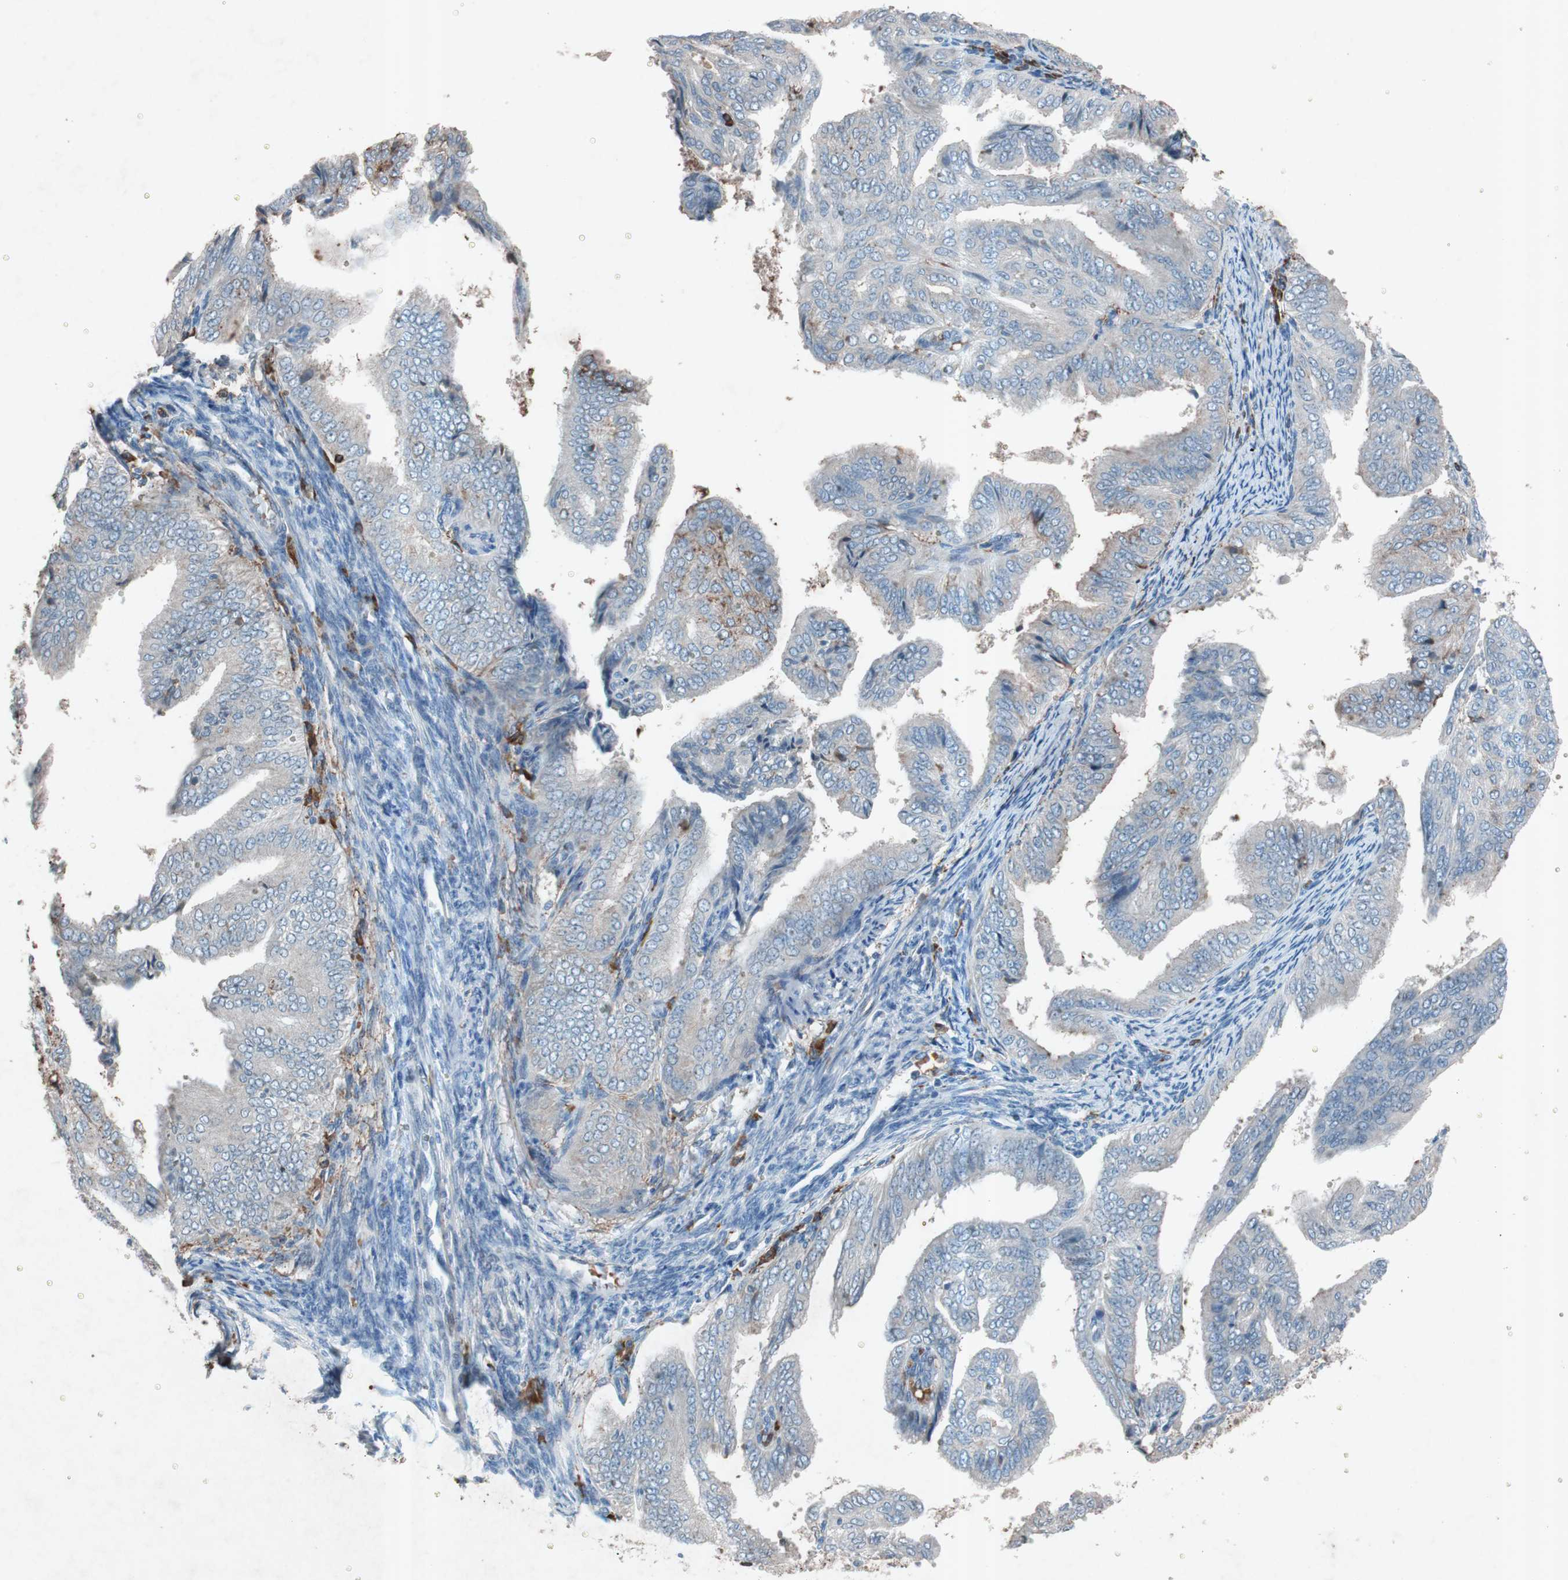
{"staining": {"intensity": "weak", "quantity": "25%-75%", "location": "cytoplasmic/membranous,nuclear"}, "tissue": "endometrial cancer", "cell_type": "Tumor cells", "image_type": "cancer", "snomed": [{"axis": "morphology", "description": "Adenocarcinoma, NOS"}, {"axis": "topography", "description": "Endometrium"}], "caption": "Immunohistochemistry histopathology image of neoplastic tissue: human endometrial cancer (adenocarcinoma) stained using immunohistochemistry shows low levels of weak protein expression localized specifically in the cytoplasmic/membranous and nuclear of tumor cells, appearing as a cytoplasmic/membranous and nuclear brown color.", "gene": "GRB7", "patient": {"sex": "female", "age": 58}}